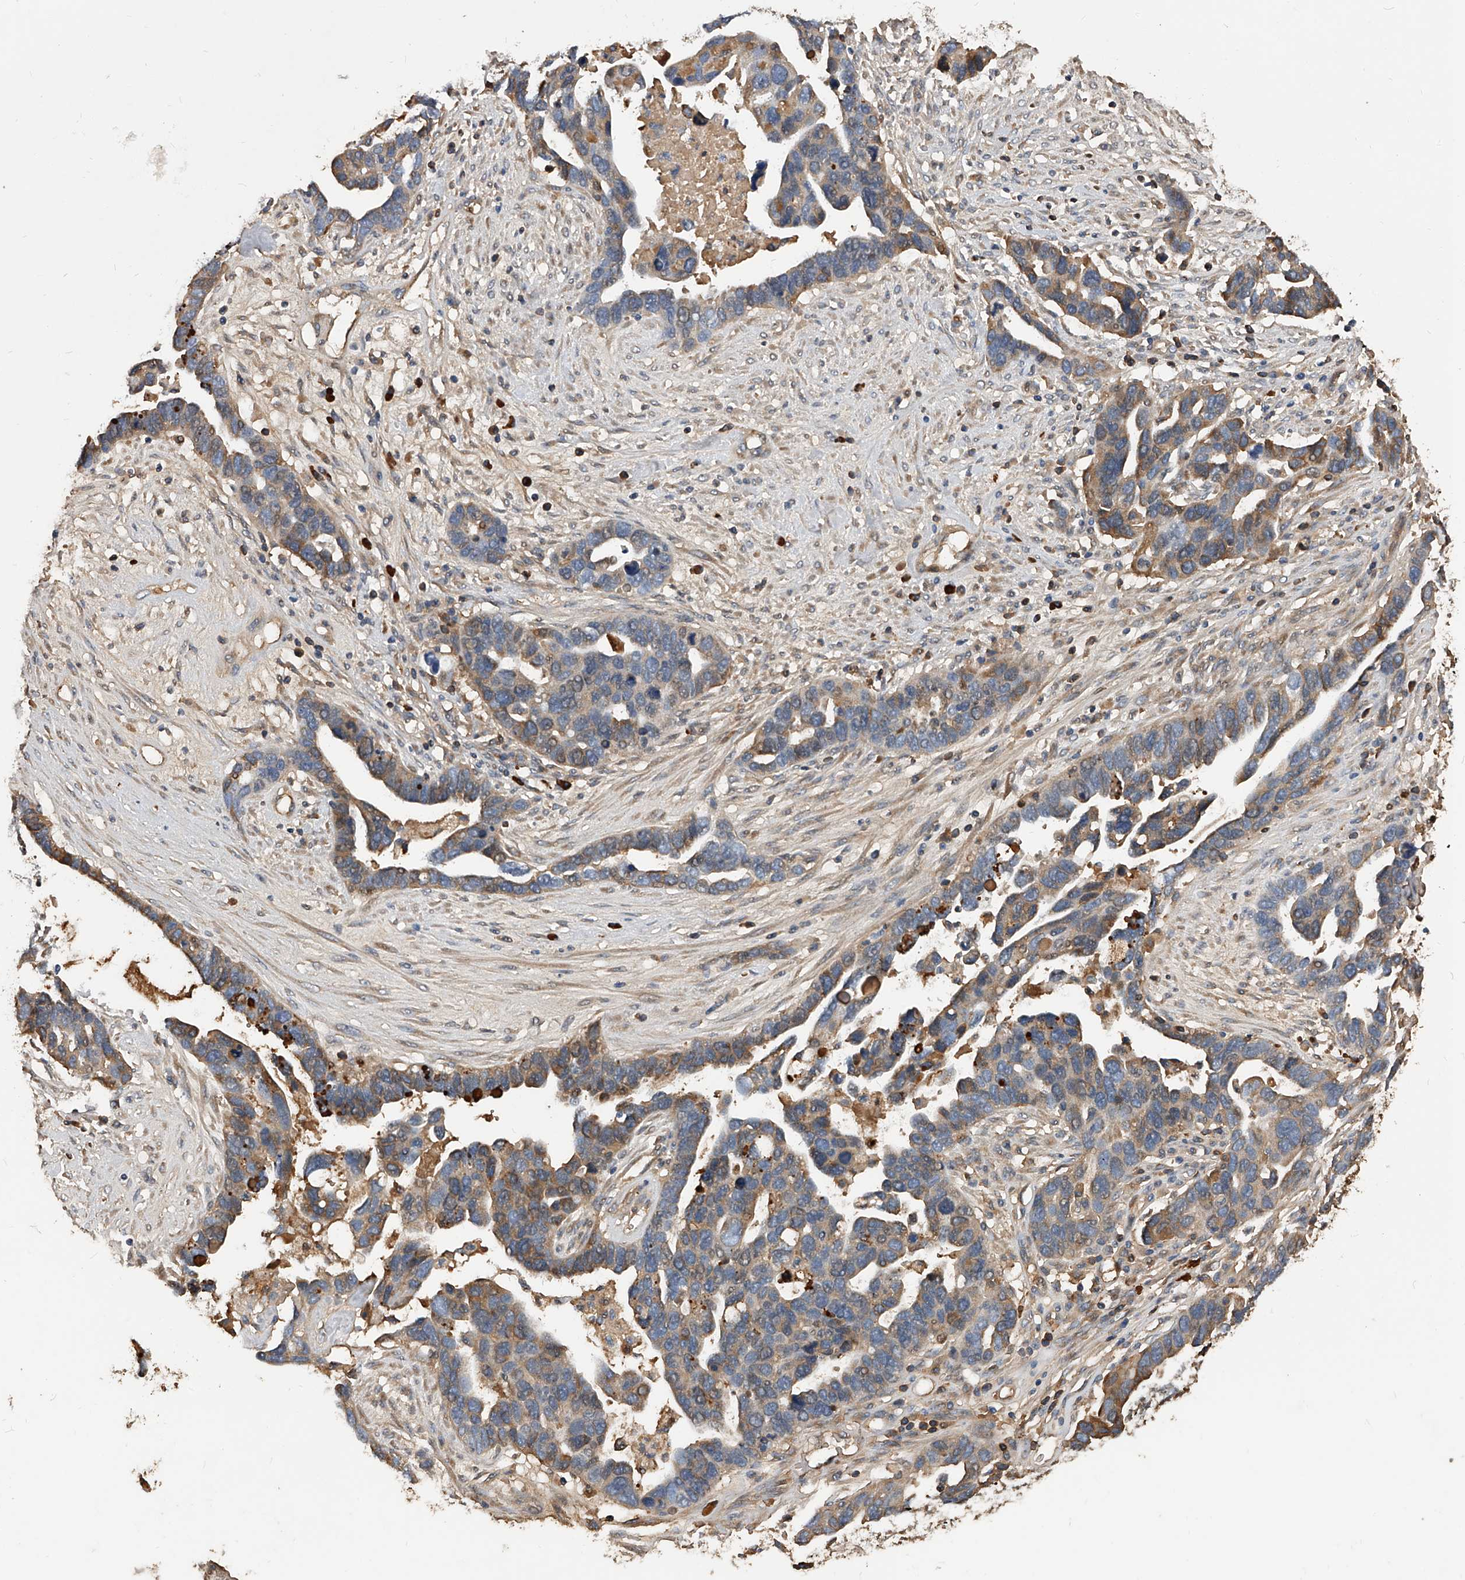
{"staining": {"intensity": "moderate", "quantity": "25%-75%", "location": "cytoplasmic/membranous"}, "tissue": "ovarian cancer", "cell_type": "Tumor cells", "image_type": "cancer", "snomed": [{"axis": "morphology", "description": "Cystadenocarcinoma, serous, NOS"}, {"axis": "topography", "description": "Ovary"}], "caption": "The micrograph displays staining of ovarian cancer (serous cystadenocarcinoma), revealing moderate cytoplasmic/membranous protein positivity (brown color) within tumor cells.", "gene": "ZNF25", "patient": {"sex": "female", "age": 54}}